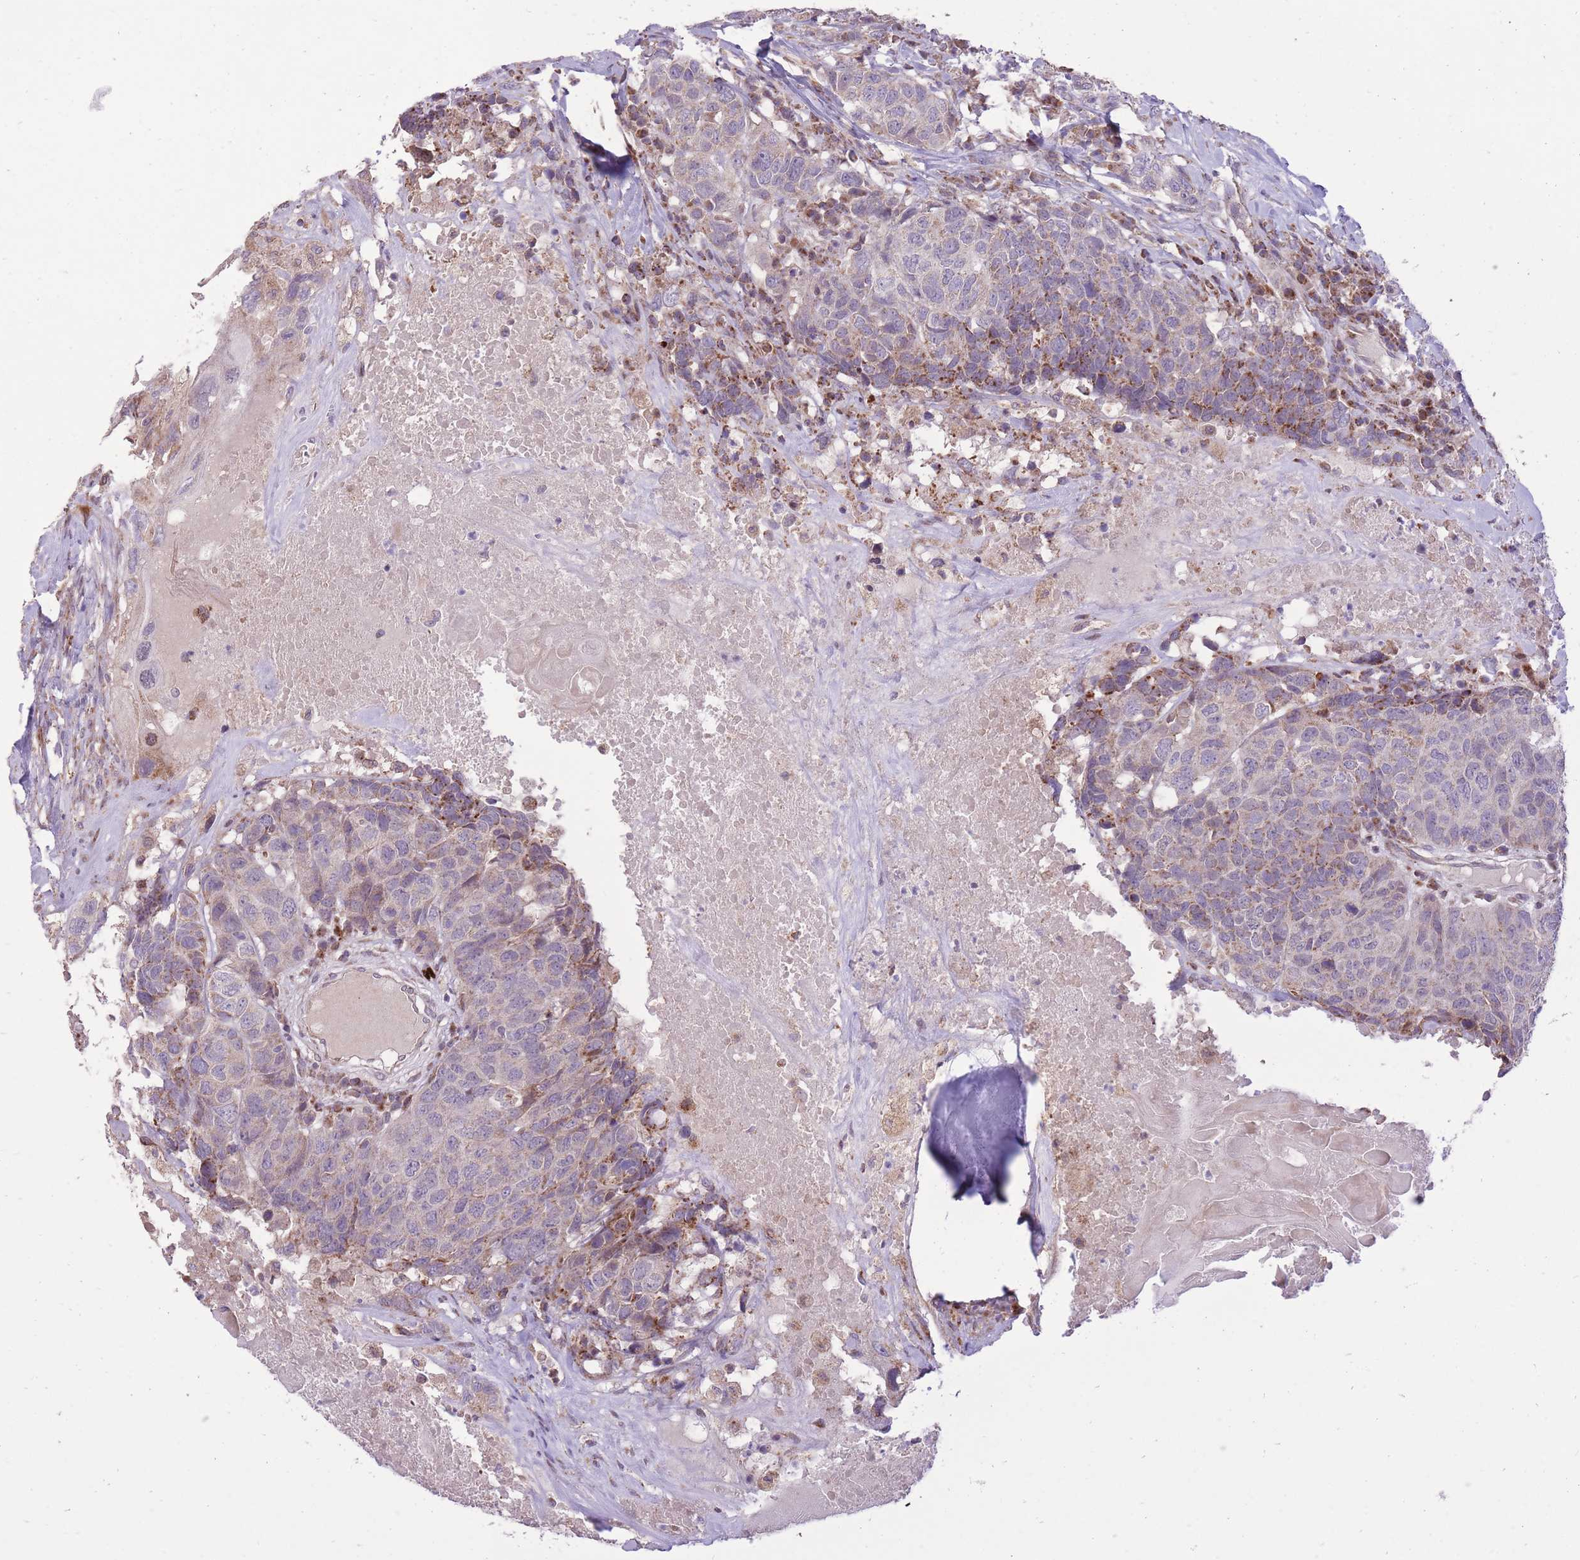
{"staining": {"intensity": "moderate", "quantity": "<25%", "location": "cytoplasmic/membranous"}, "tissue": "head and neck cancer", "cell_type": "Tumor cells", "image_type": "cancer", "snomed": [{"axis": "morphology", "description": "Squamous cell carcinoma, NOS"}, {"axis": "topography", "description": "Head-Neck"}], "caption": "Immunohistochemical staining of human head and neck squamous cell carcinoma exhibits low levels of moderate cytoplasmic/membranous expression in about <25% of tumor cells.", "gene": "SLC4A4", "patient": {"sex": "male", "age": 66}}